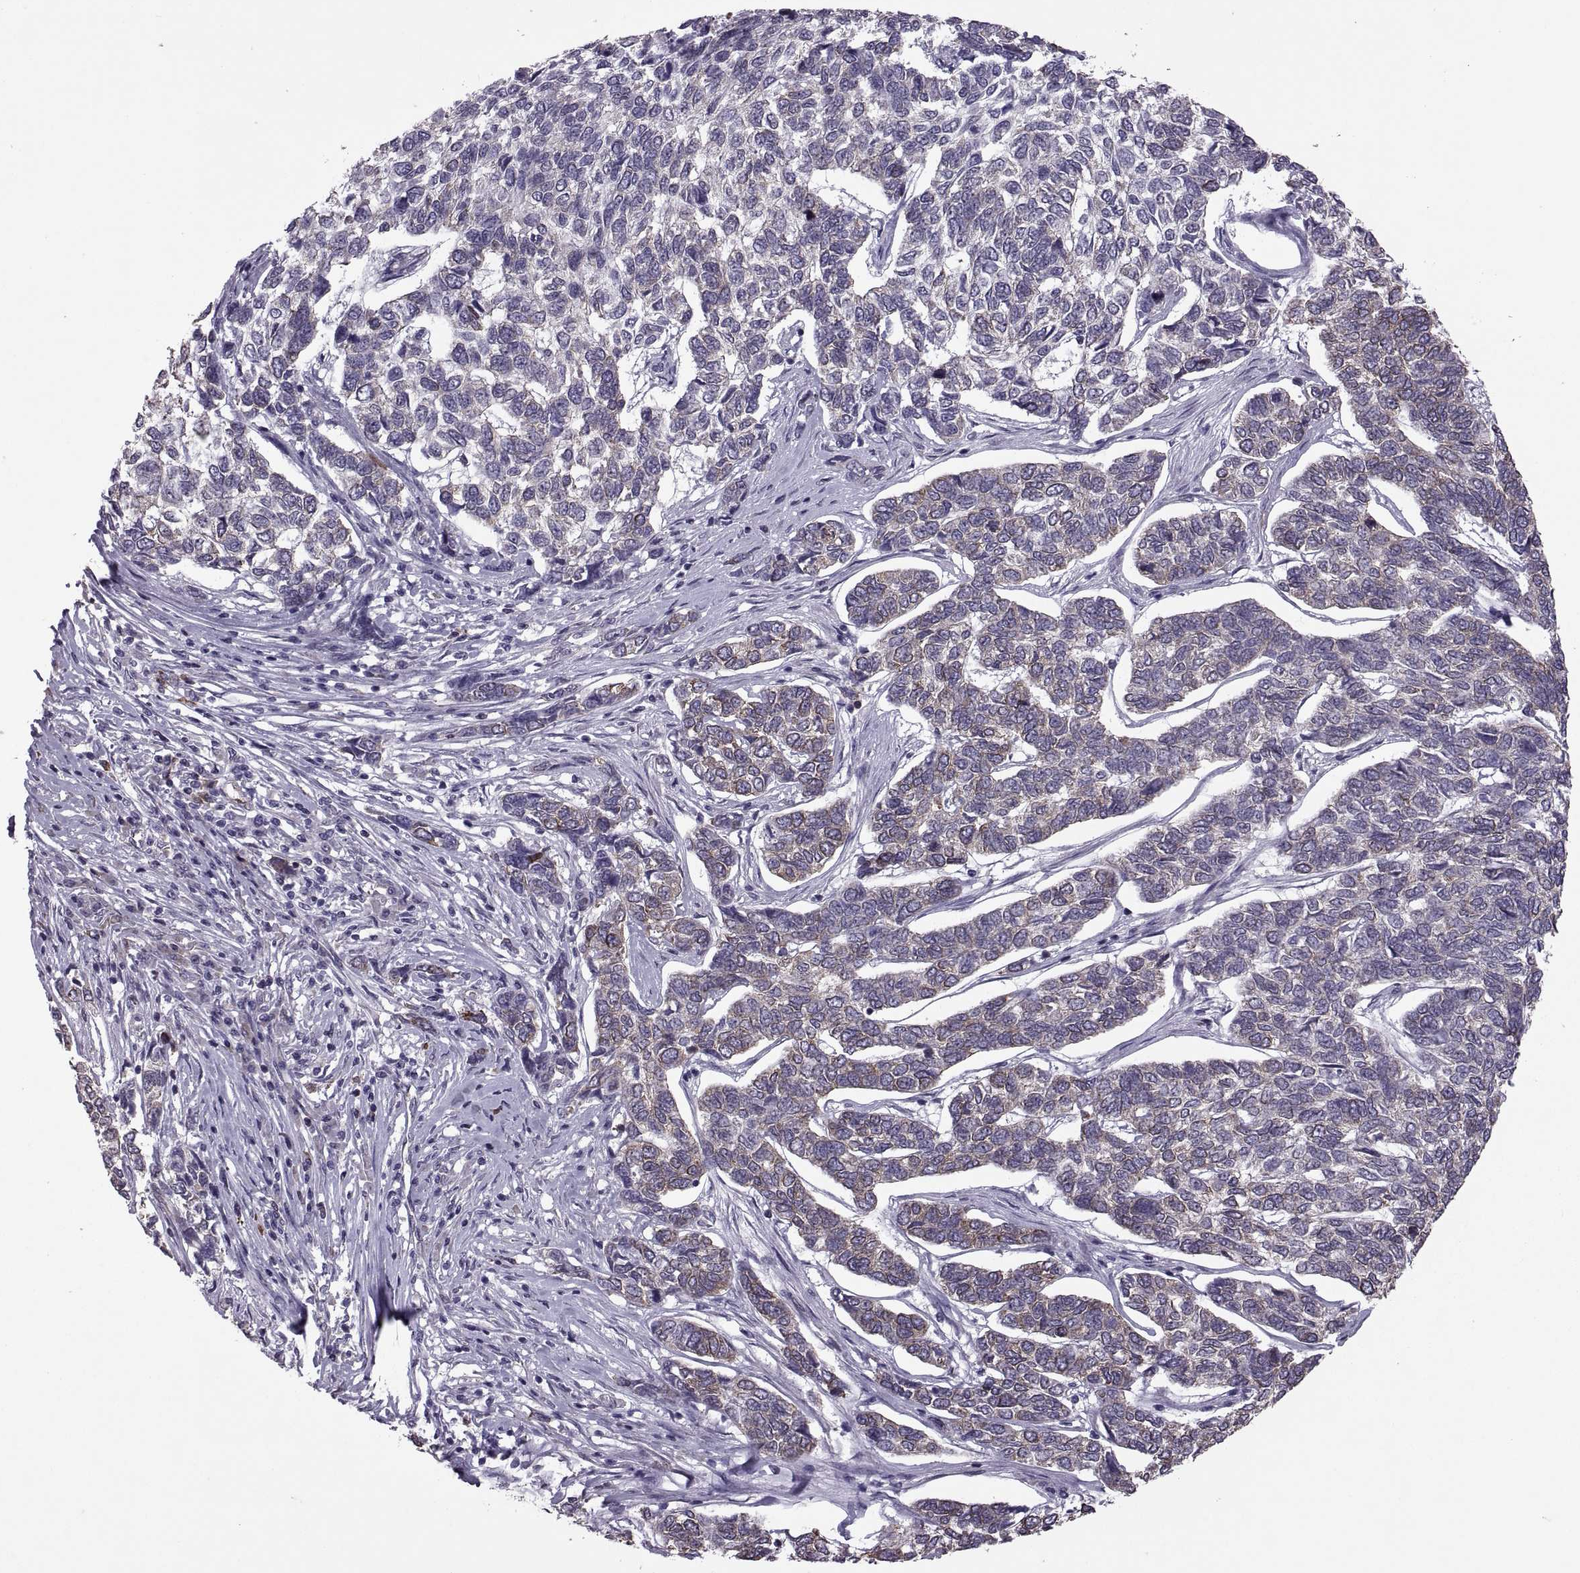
{"staining": {"intensity": "weak", "quantity": "25%-75%", "location": "cytoplasmic/membranous"}, "tissue": "skin cancer", "cell_type": "Tumor cells", "image_type": "cancer", "snomed": [{"axis": "morphology", "description": "Basal cell carcinoma"}, {"axis": "topography", "description": "Skin"}], "caption": "Immunohistochemical staining of human skin basal cell carcinoma exhibits low levels of weak cytoplasmic/membranous staining in about 25%-75% of tumor cells. The staining was performed using DAB (3,3'-diaminobenzidine) to visualize the protein expression in brown, while the nuclei were stained in blue with hematoxylin (Magnification: 20x).", "gene": "PABPC1", "patient": {"sex": "female", "age": 65}}